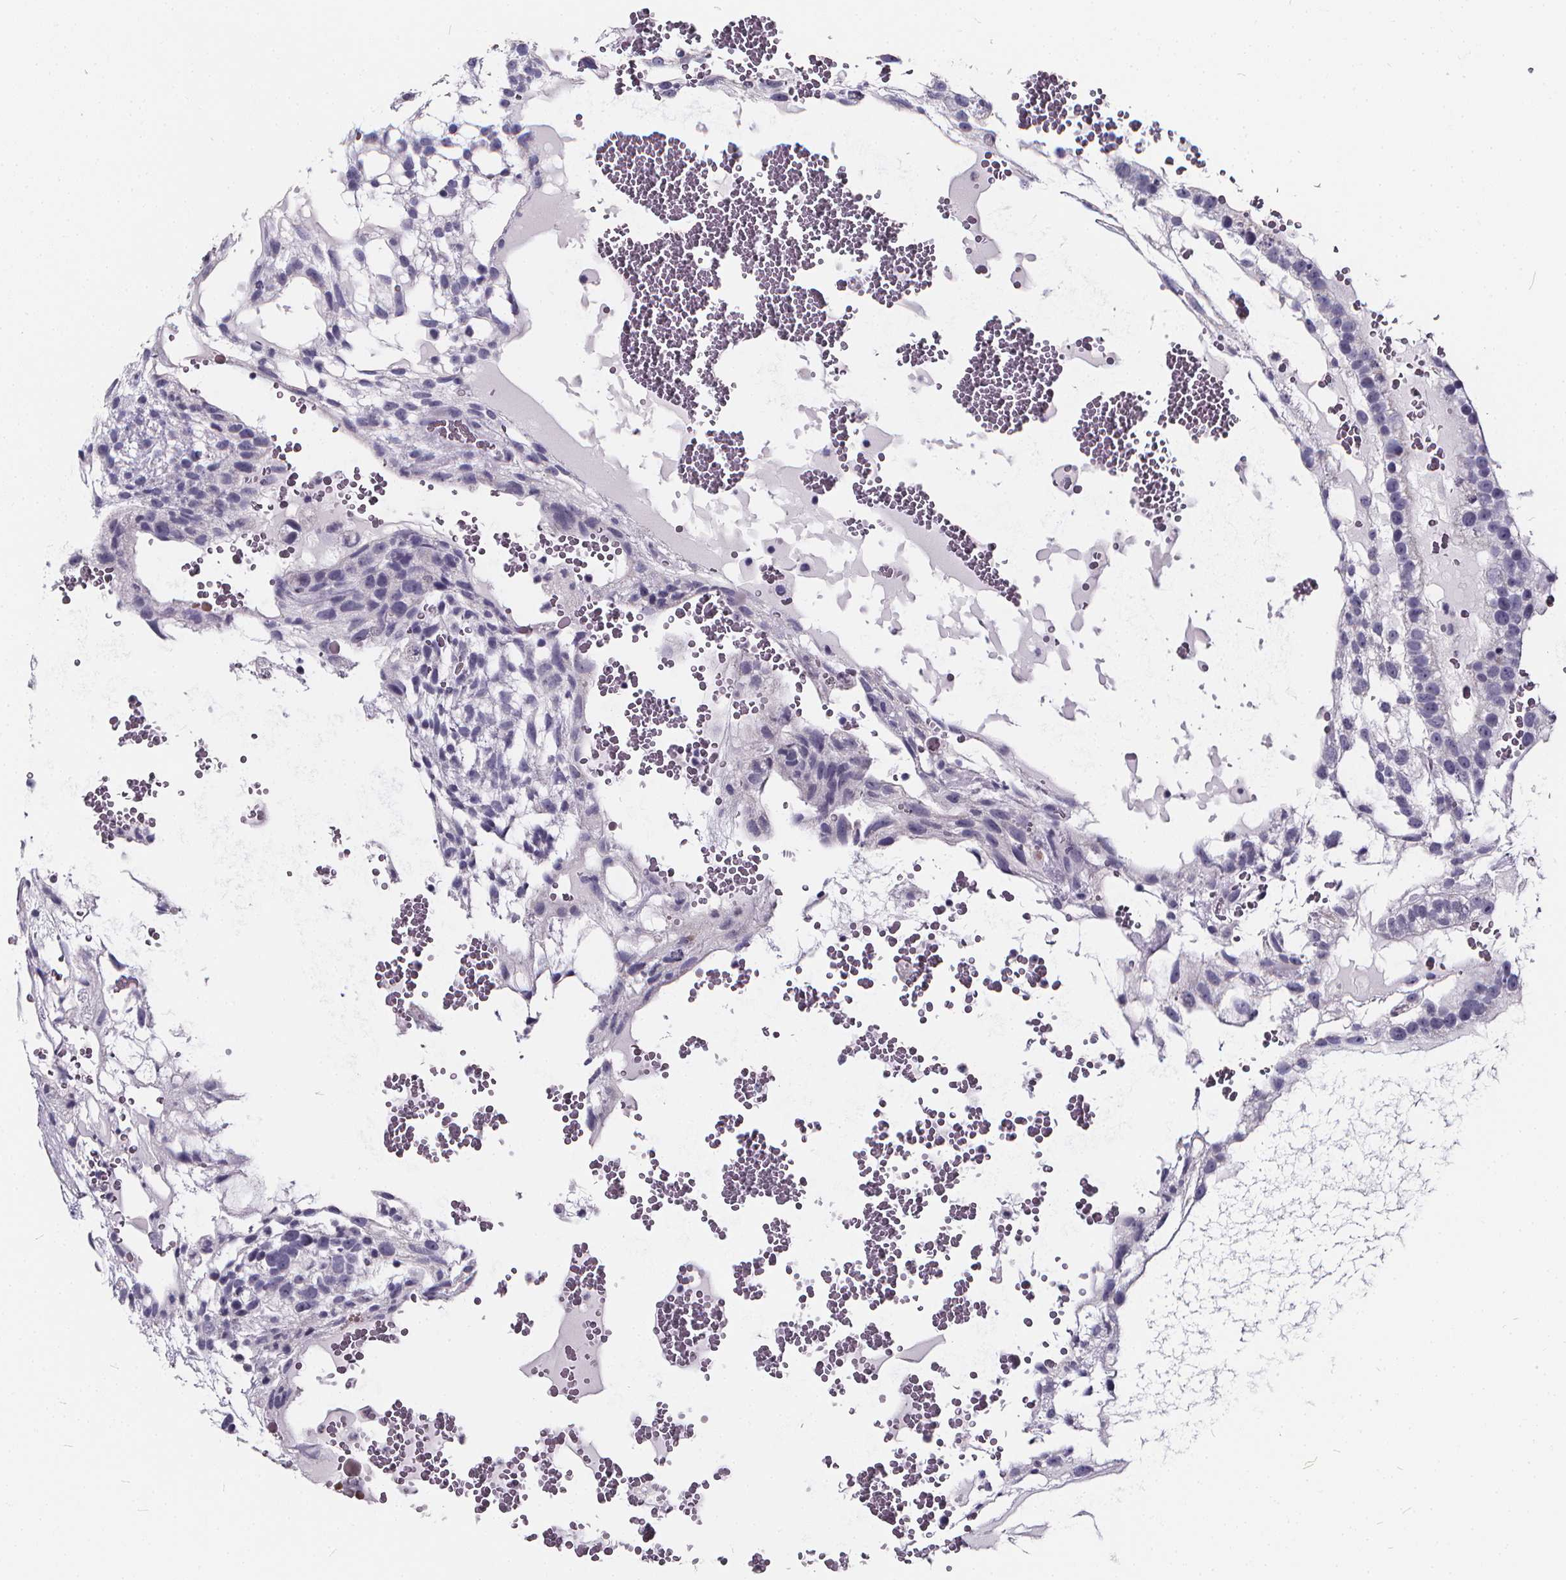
{"staining": {"intensity": "negative", "quantity": "none", "location": "none"}, "tissue": "testis cancer", "cell_type": "Tumor cells", "image_type": "cancer", "snomed": [{"axis": "morphology", "description": "Normal tissue, NOS"}, {"axis": "morphology", "description": "Carcinoma, Embryonal, NOS"}, {"axis": "topography", "description": "Testis"}], "caption": "Testis cancer stained for a protein using IHC shows no staining tumor cells.", "gene": "SPEF2", "patient": {"sex": "male", "age": 32}}